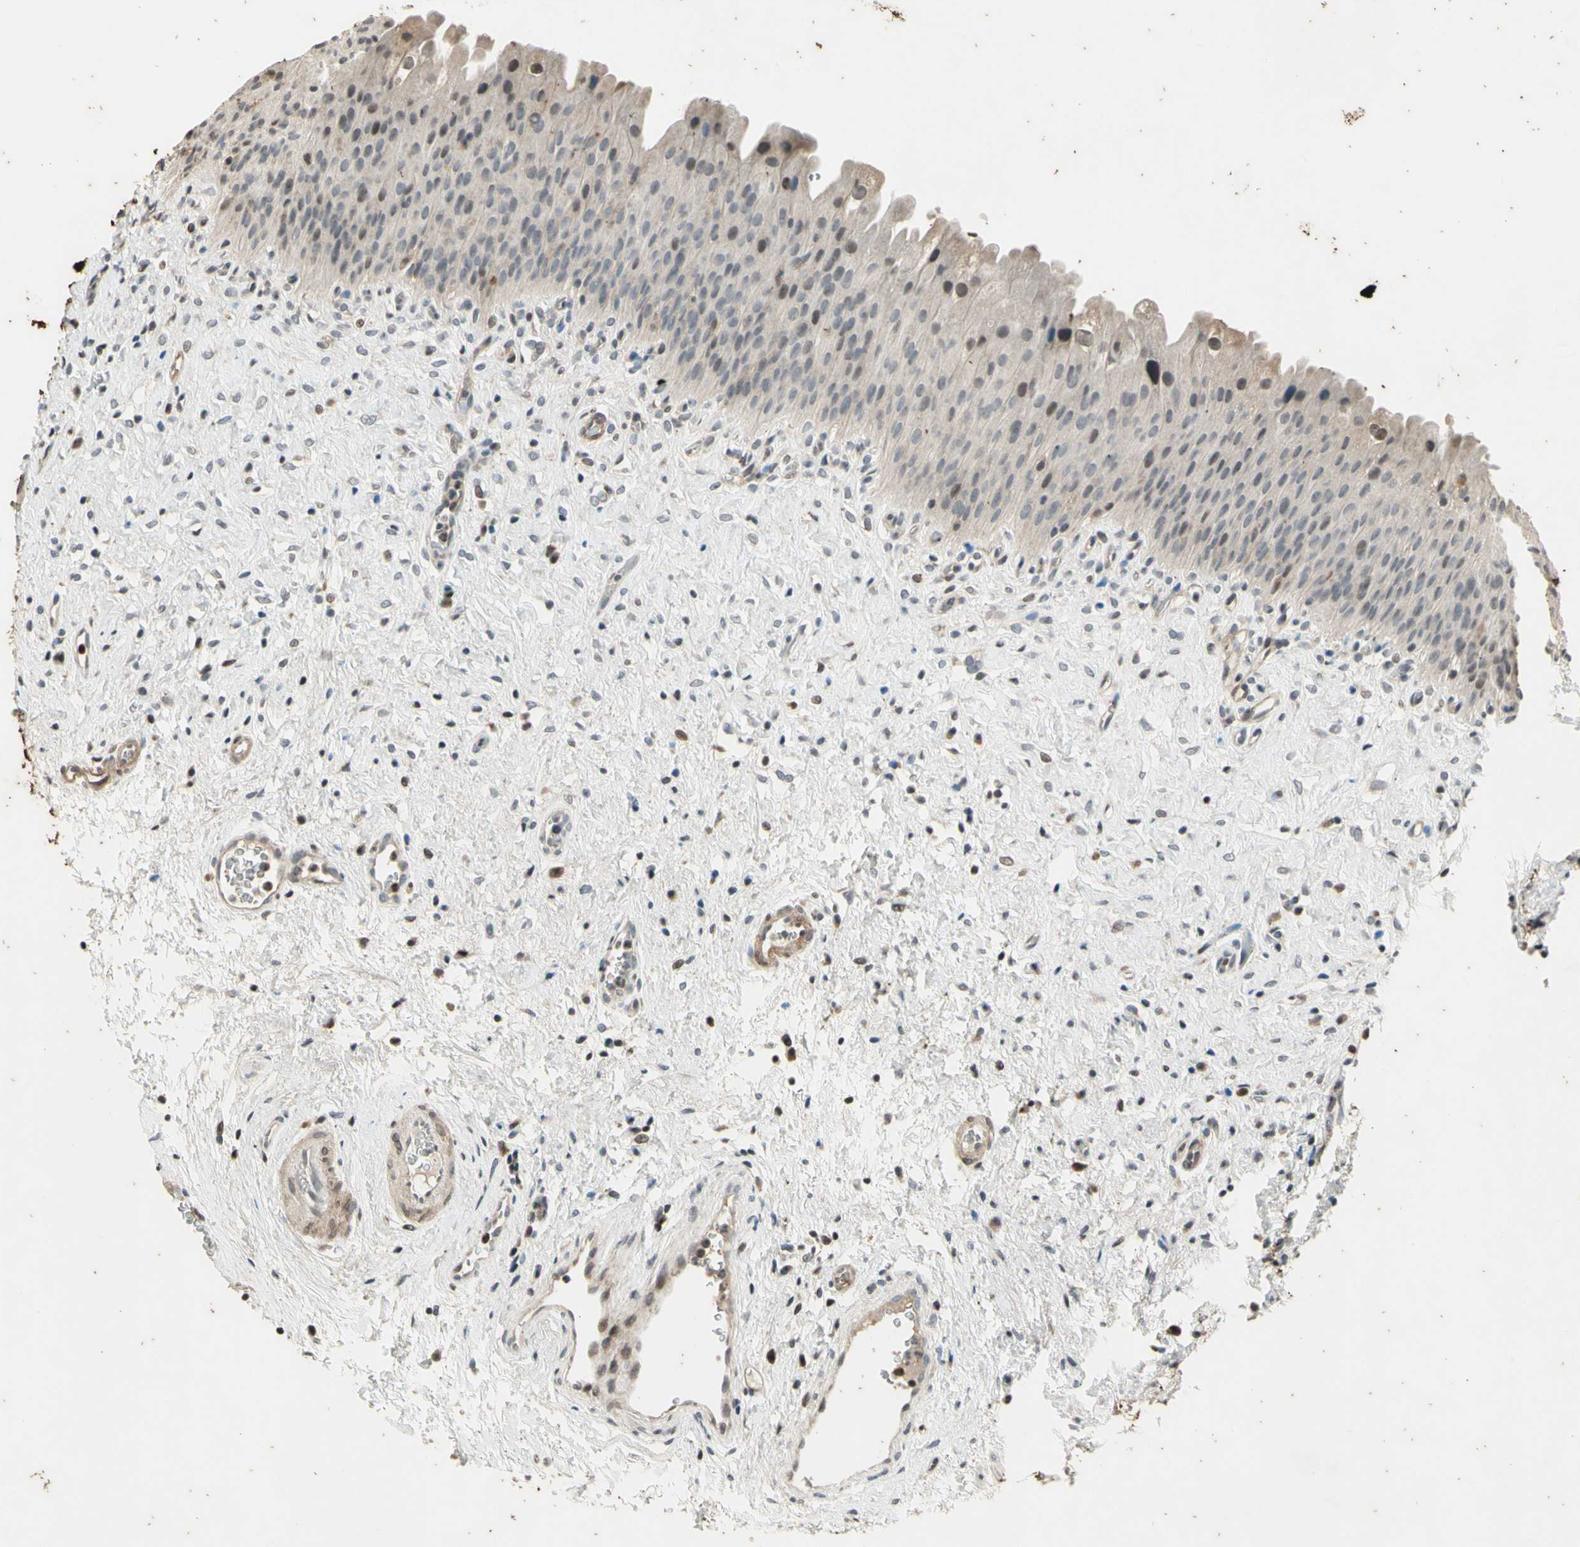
{"staining": {"intensity": "weak", "quantity": "<25%", "location": "cytoplasmic/membranous,nuclear"}, "tissue": "urinary bladder", "cell_type": "Urothelial cells", "image_type": "normal", "snomed": [{"axis": "morphology", "description": "Normal tissue, NOS"}, {"axis": "morphology", "description": "Urothelial carcinoma, High grade"}, {"axis": "topography", "description": "Urinary bladder"}], "caption": "The histopathology image demonstrates no significant positivity in urothelial cells of urinary bladder. (DAB (3,3'-diaminobenzidine) immunohistochemistry (IHC) with hematoxylin counter stain).", "gene": "EFNB2", "patient": {"sex": "male", "age": 46}}